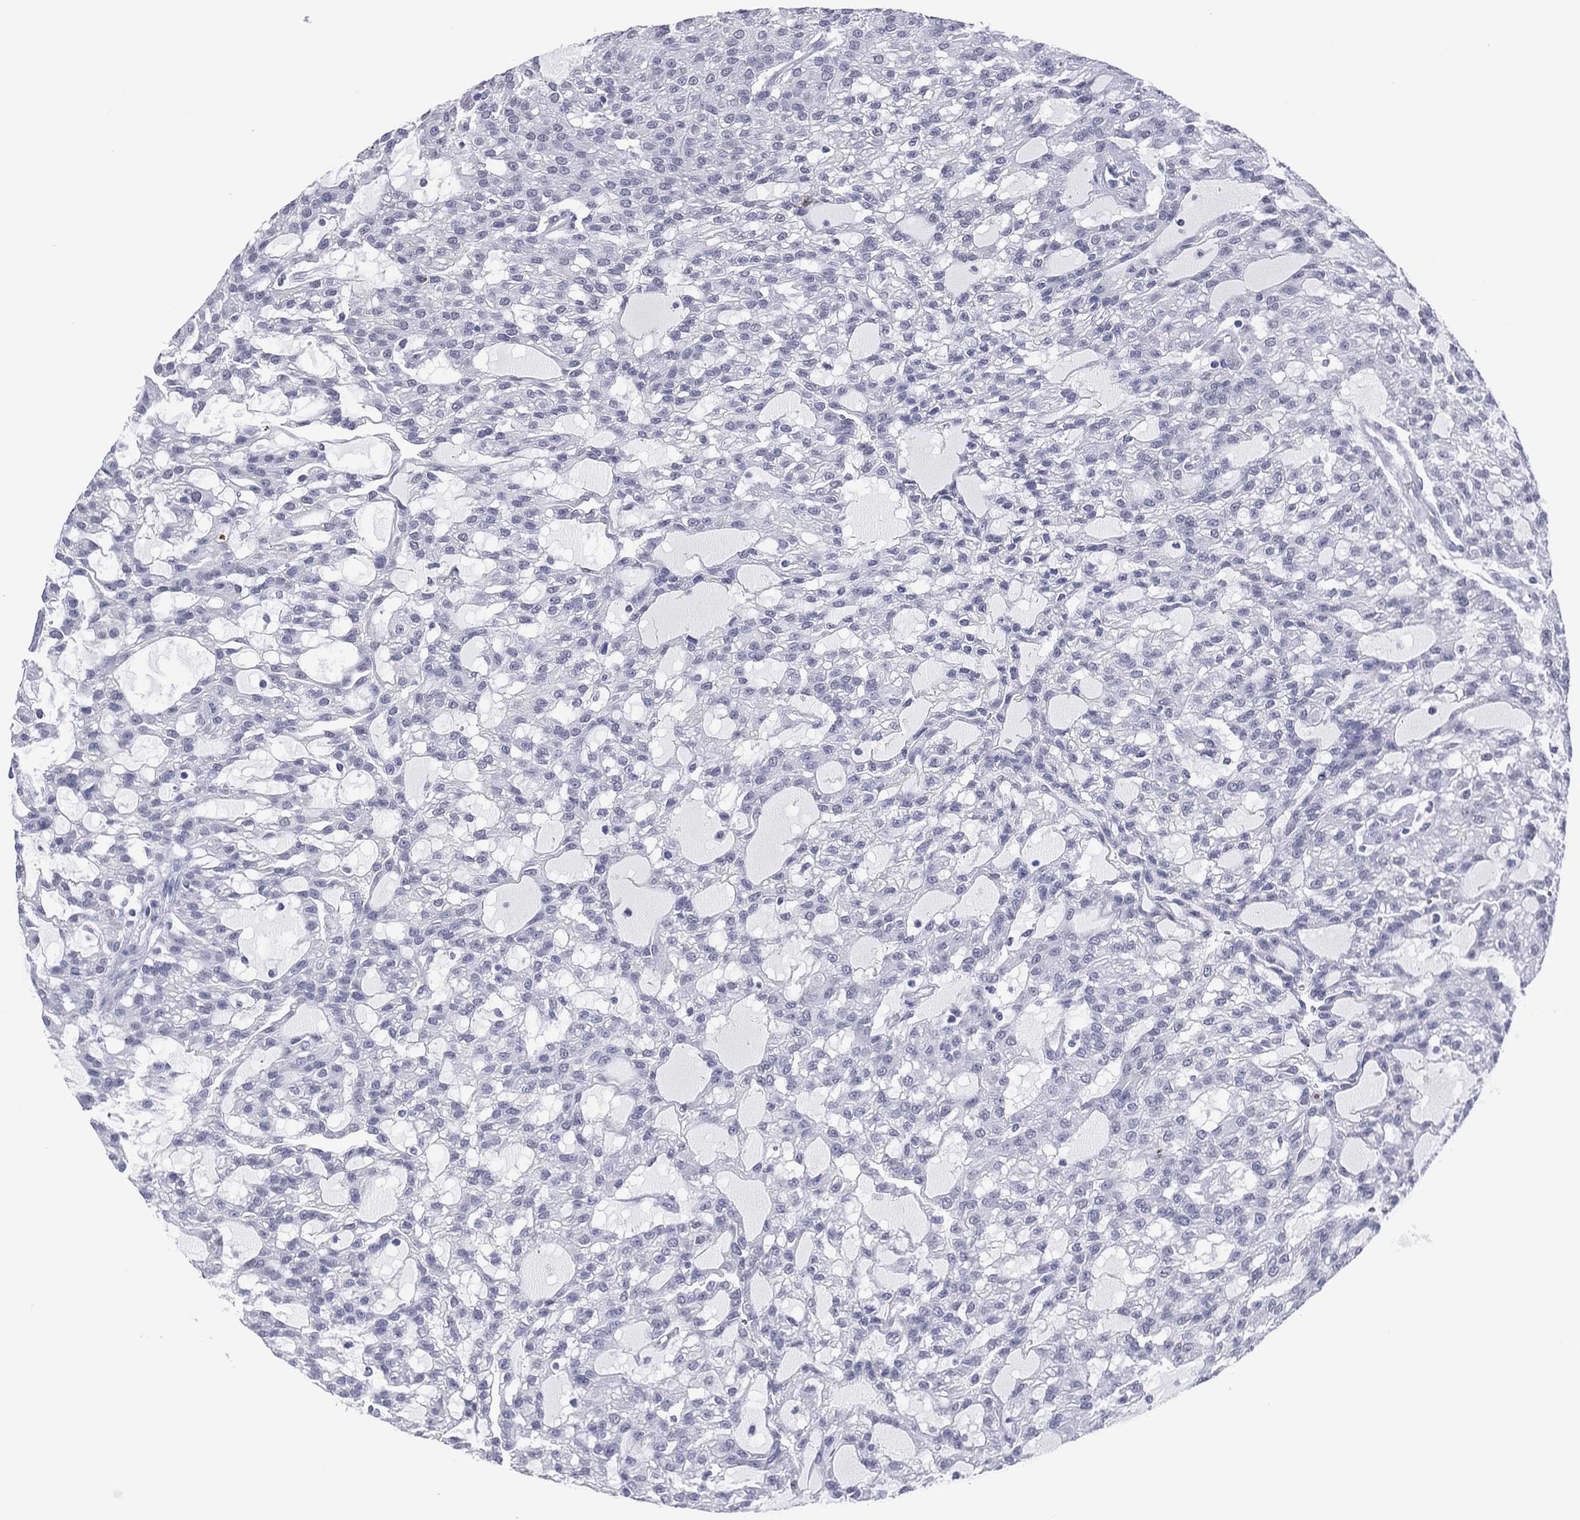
{"staining": {"intensity": "negative", "quantity": "none", "location": "none"}, "tissue": "renal cancer", "cell_type": "Tumor cells", "image_type": "cancer", "snomed": [{"axis": "morphology", "description": "Adenocarcinoma, NOS"}, {"axis": "topography", "description": "Kidney"}], "caption": "A high-resolution image shows immunohistochemistry (IHC) staining of adenocarcinoma (renal), which displays no significant expression in tumor cells. The staining is performed using DAB brown chromogen with nuclei counter-stained in using hematoxylin.", "gene": "UTF1", "patient": {"sex": "male", "age": 63}}